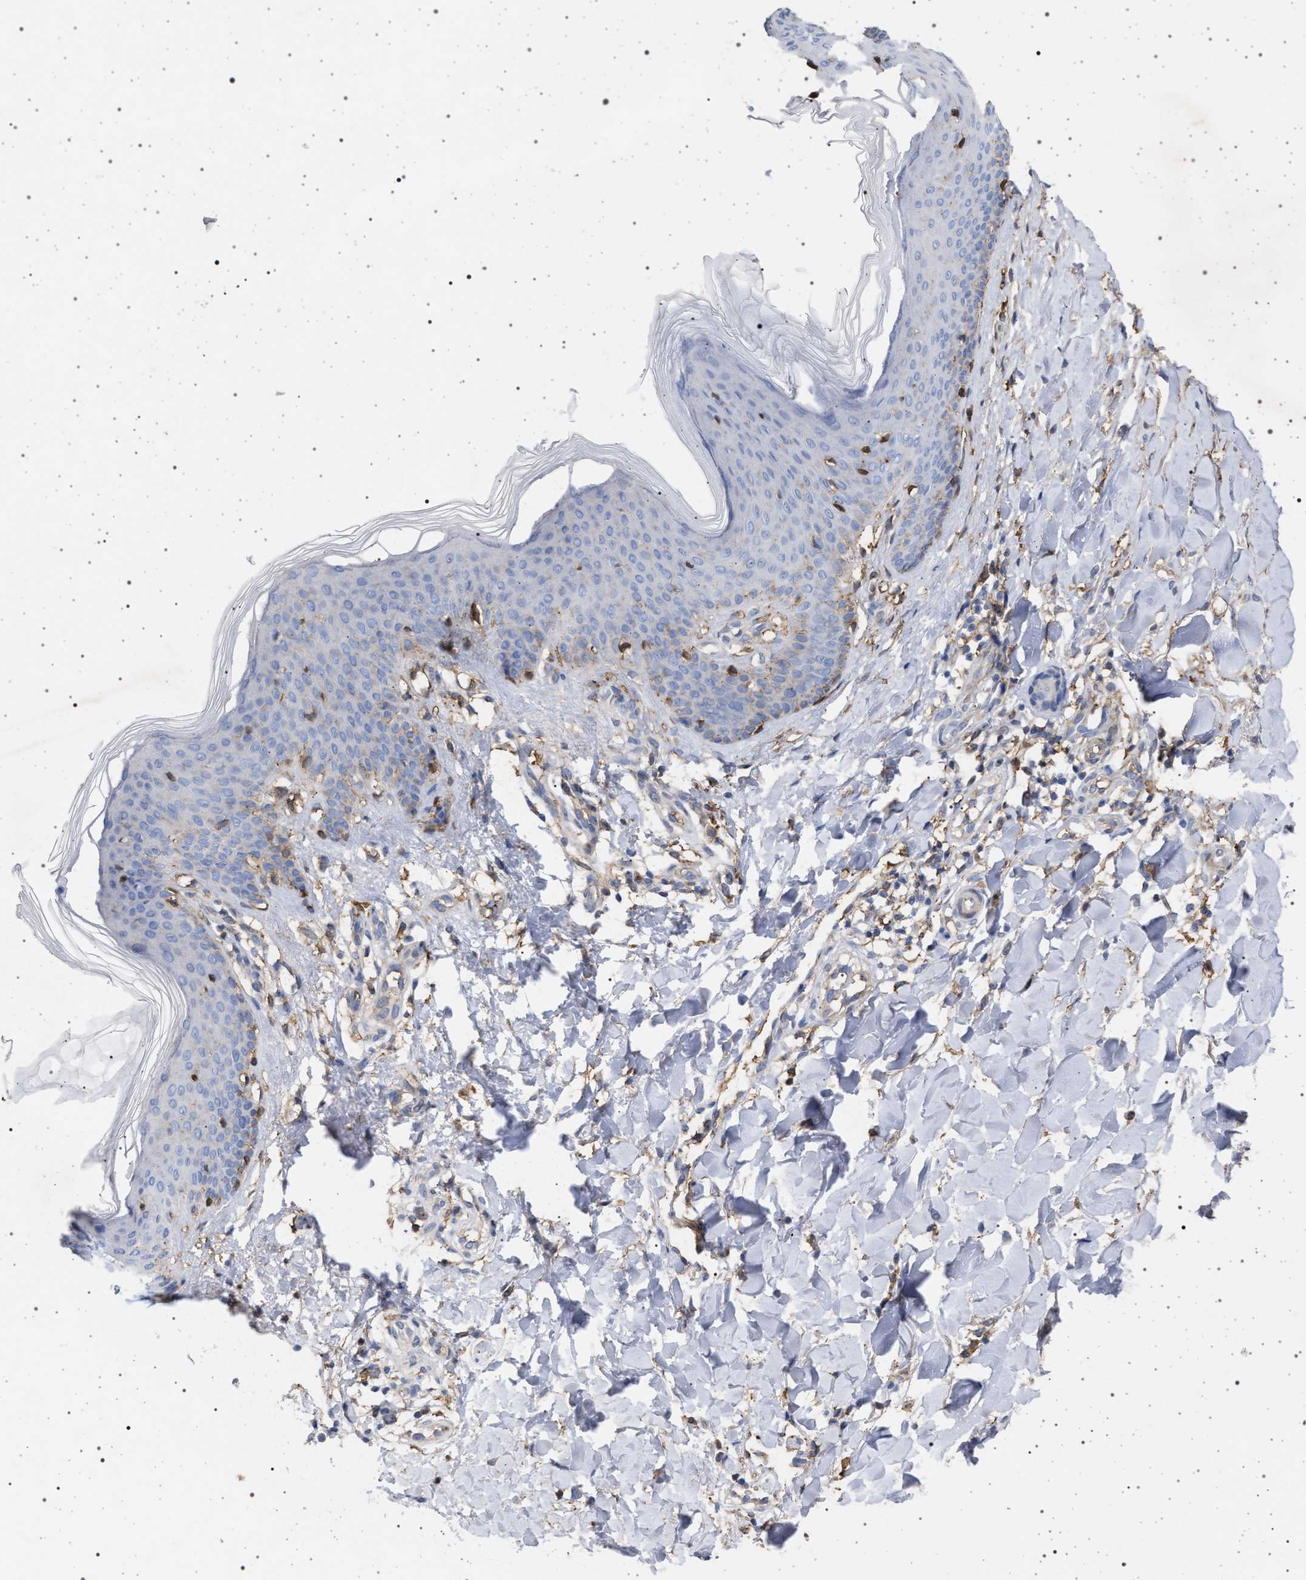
{"staining": {"intensity": "weak", "quantity": ">75%", "location": "cytoplasmic/membranous"}, "tissue": "skin", "cell_type": "Fibroblasts", "image_type": "normal", "snomed": [{"axis": "morphology", "description": "Normal tissue, NOS"}, {"axis": "topography", "description": "Skin"}], "caption": "Immunohistochemical staining of normal human skin shows >75% levels of weak cytoplasmic/membranous protein staining in approximately >75% of fibroblasts. The protein of interest is shown in brown color, while the nuclei are stained blue.", "gene": "PLG", "patient": {"sex": "male", "age": 41}}